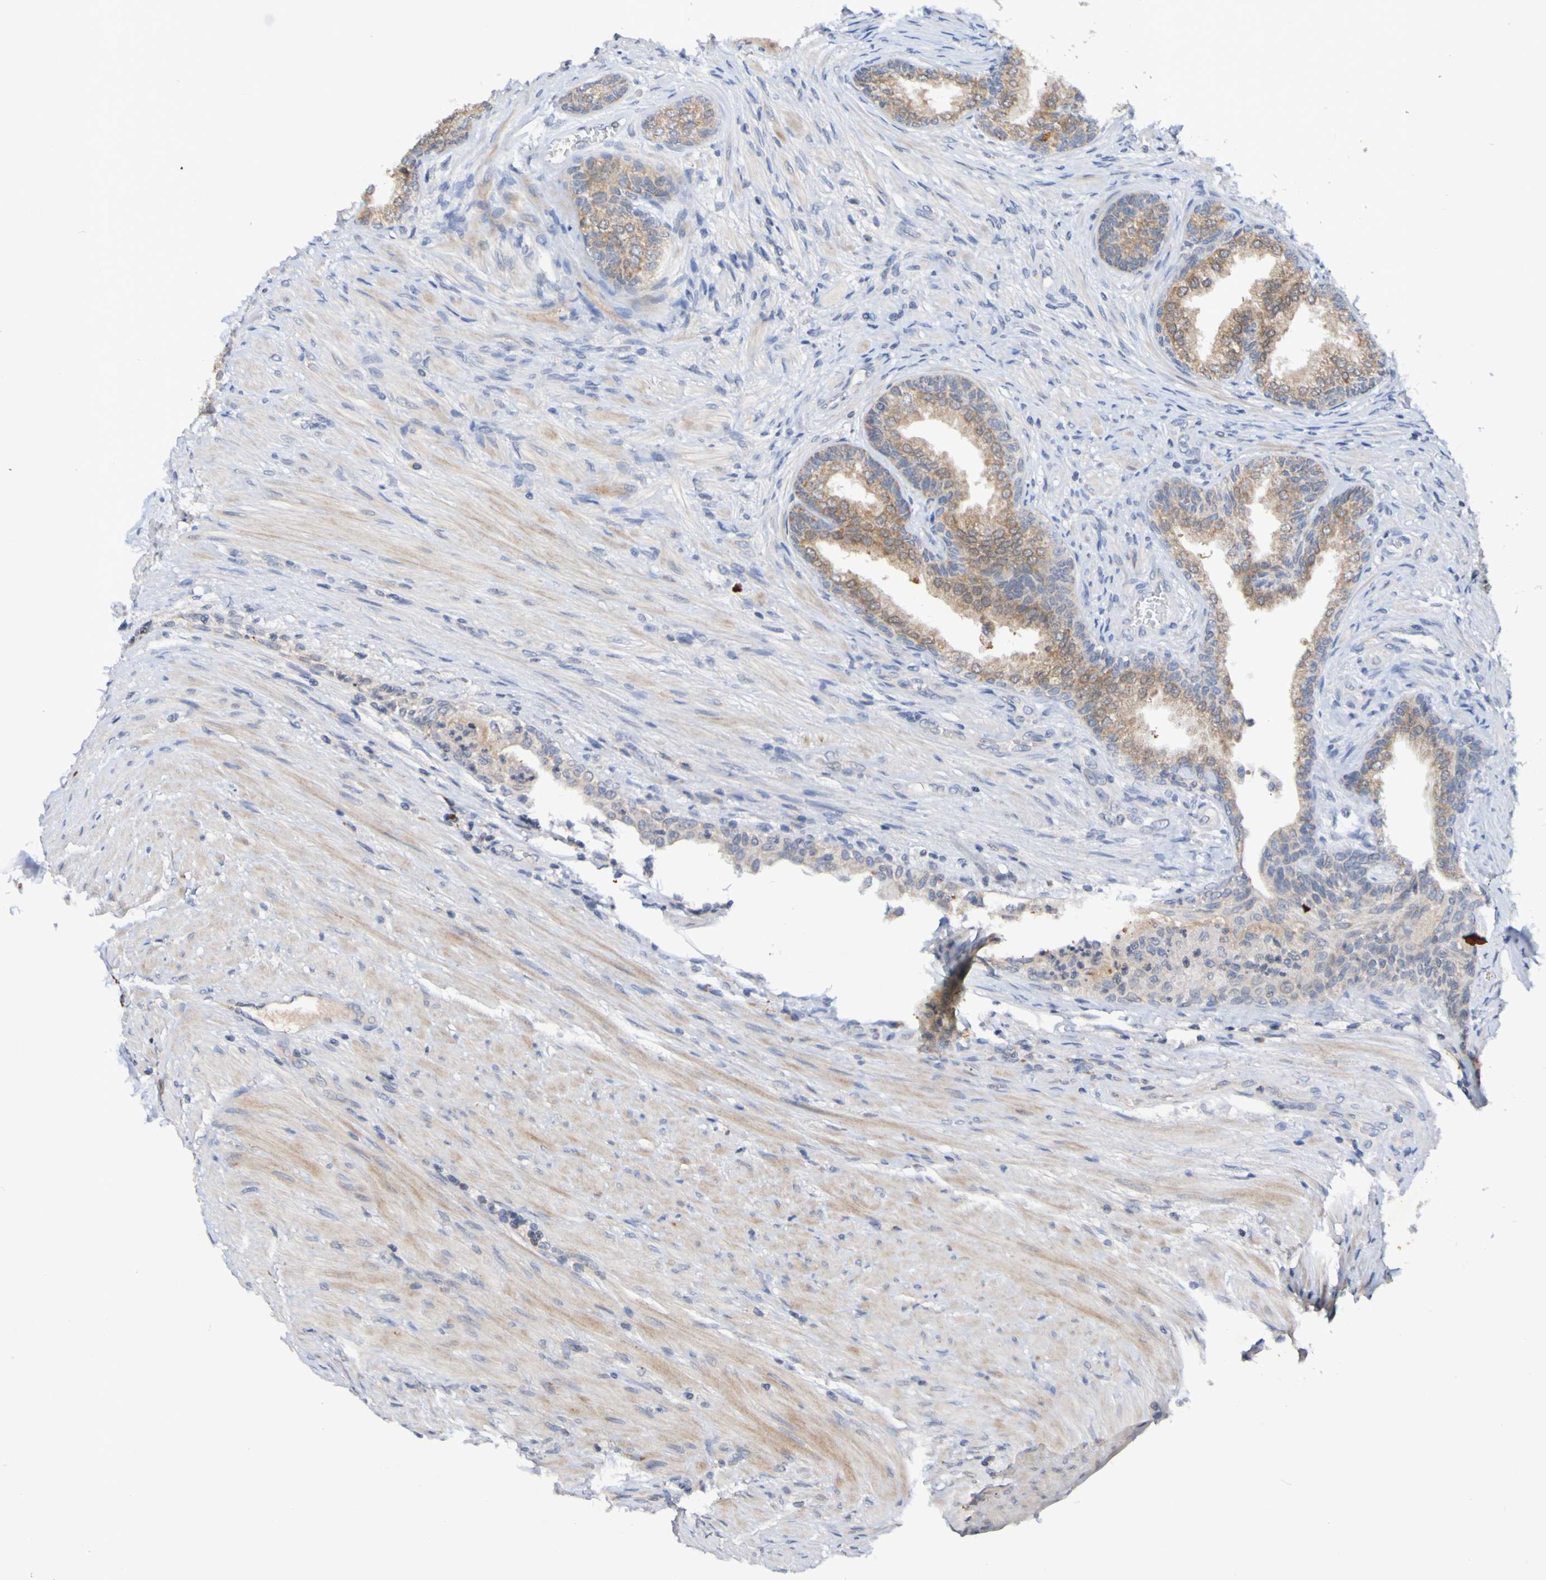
{"staining": {"intensity": "moderate", "quantity": "25%-75%", "location": "cytoplasmic/membranous"}, "tissue": "prostate", "cell_type": "Glandular cells", "image_type": "normal", "snomed": [{"axis": "morphology", "description": "Normal tissue, NOS"}, {"axis": "topography", "description": "Prostate"}], "caption": "High-power microscopy captured an immunohistochemistry (IHC) micrograph of benign prostate, revealing moderate cytoplasmic/membranous expression in approximately 25%-75% of glandular cells. (Stains: DAB in brown, nuclei in blue, Microscopy: brightfield microscopy at high magnification).", "gene": "PTP4A2", "patient": {"sex": "male", "age": 76}}